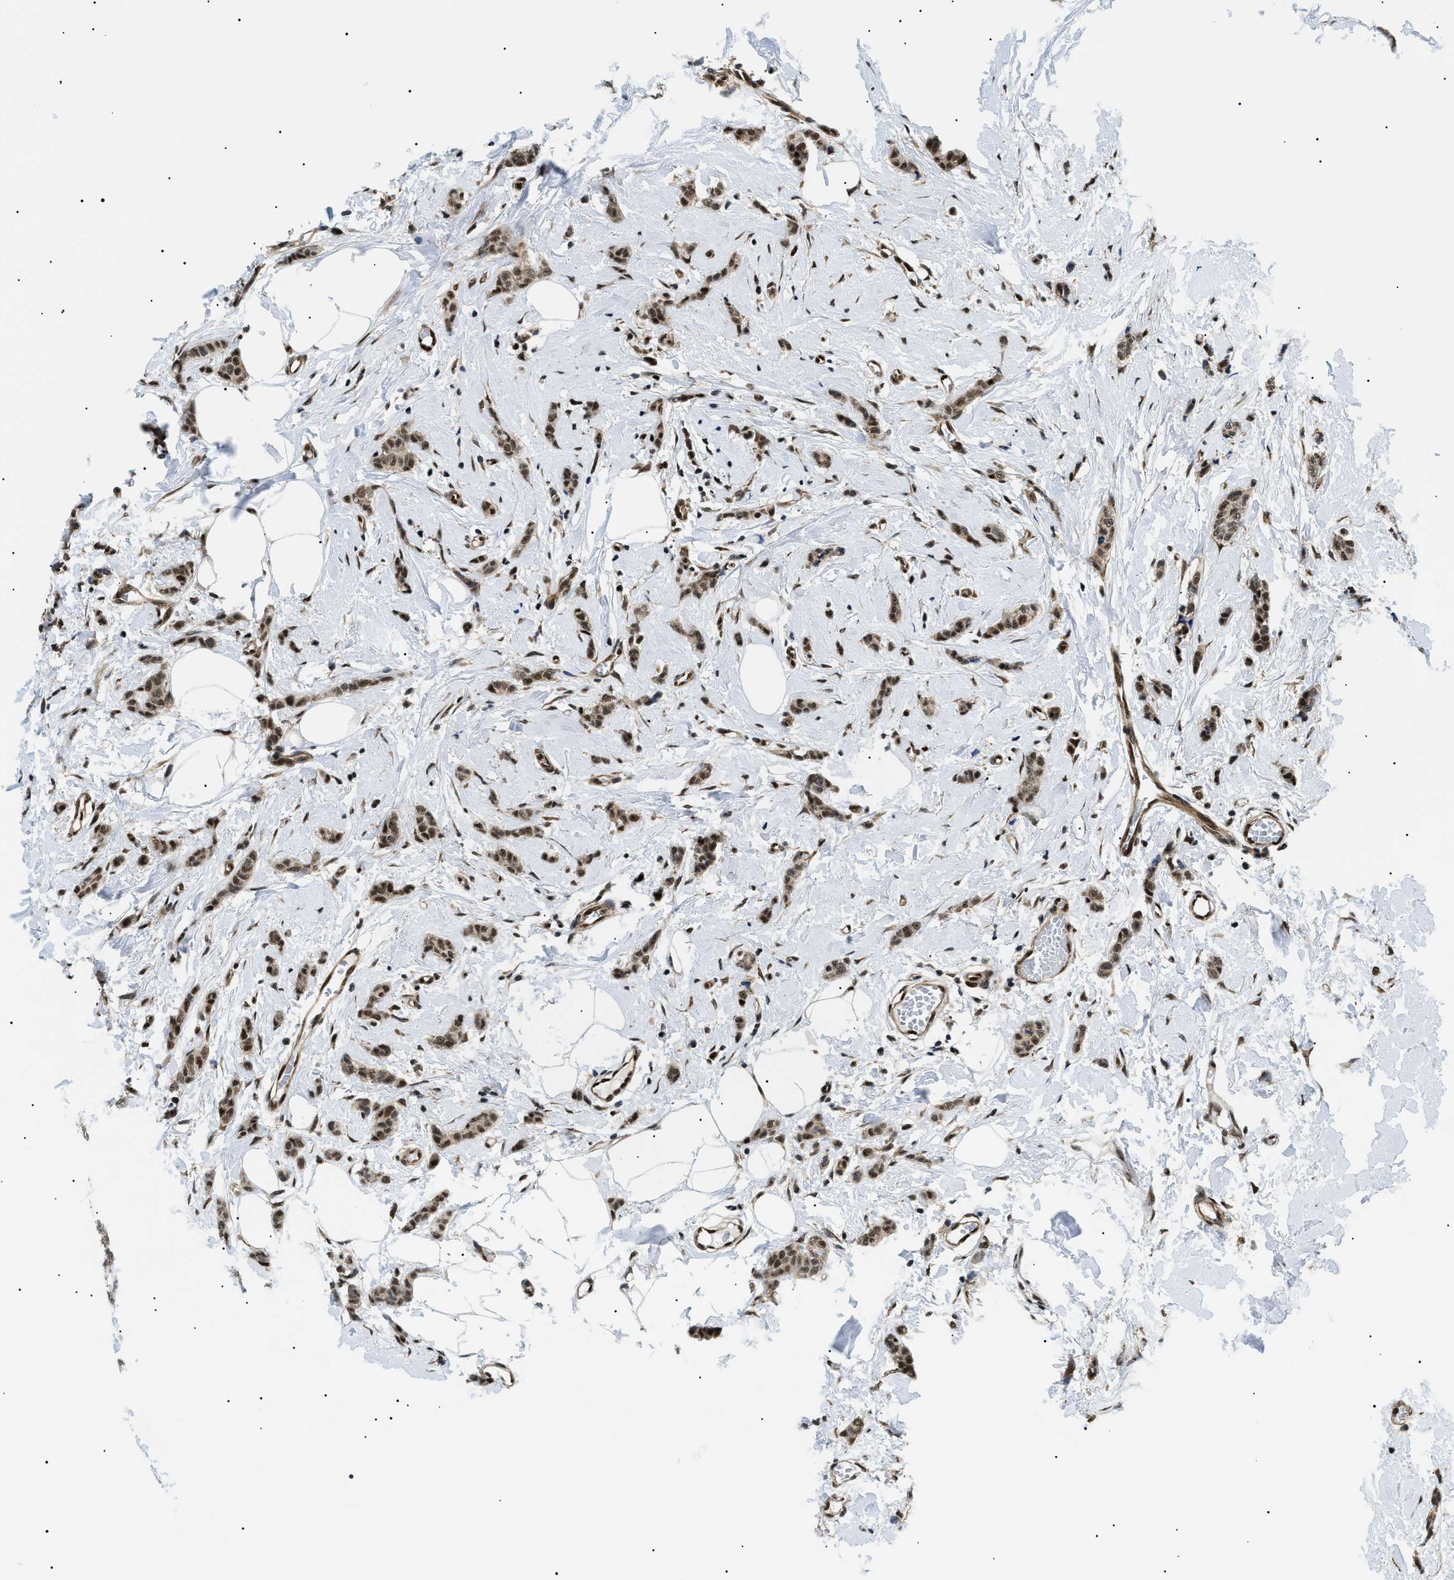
{"staining": {"intensity": "moderate", "quantity": ">75%", "location": "nuclear"}, "tissue": "breast cancer", "cell_type": "Tumor cells", "image_type": "cancer", "snomed": [{"axis": "morphology", "description": "Lobular carcinoma"}, {"axis": "topography", "description": "Skin"}, {"axis": "topography", "description": "Breast"}], "caption": "High-power microscopy captured an immunohistochemistry (IHC) micrograph of breast cancer (lobular carcinoma), revealing moderate nuclear staining in about >75% of tumor cells.", "gene": "CWC25", "patient": {"sex": "female", "age": 46}}